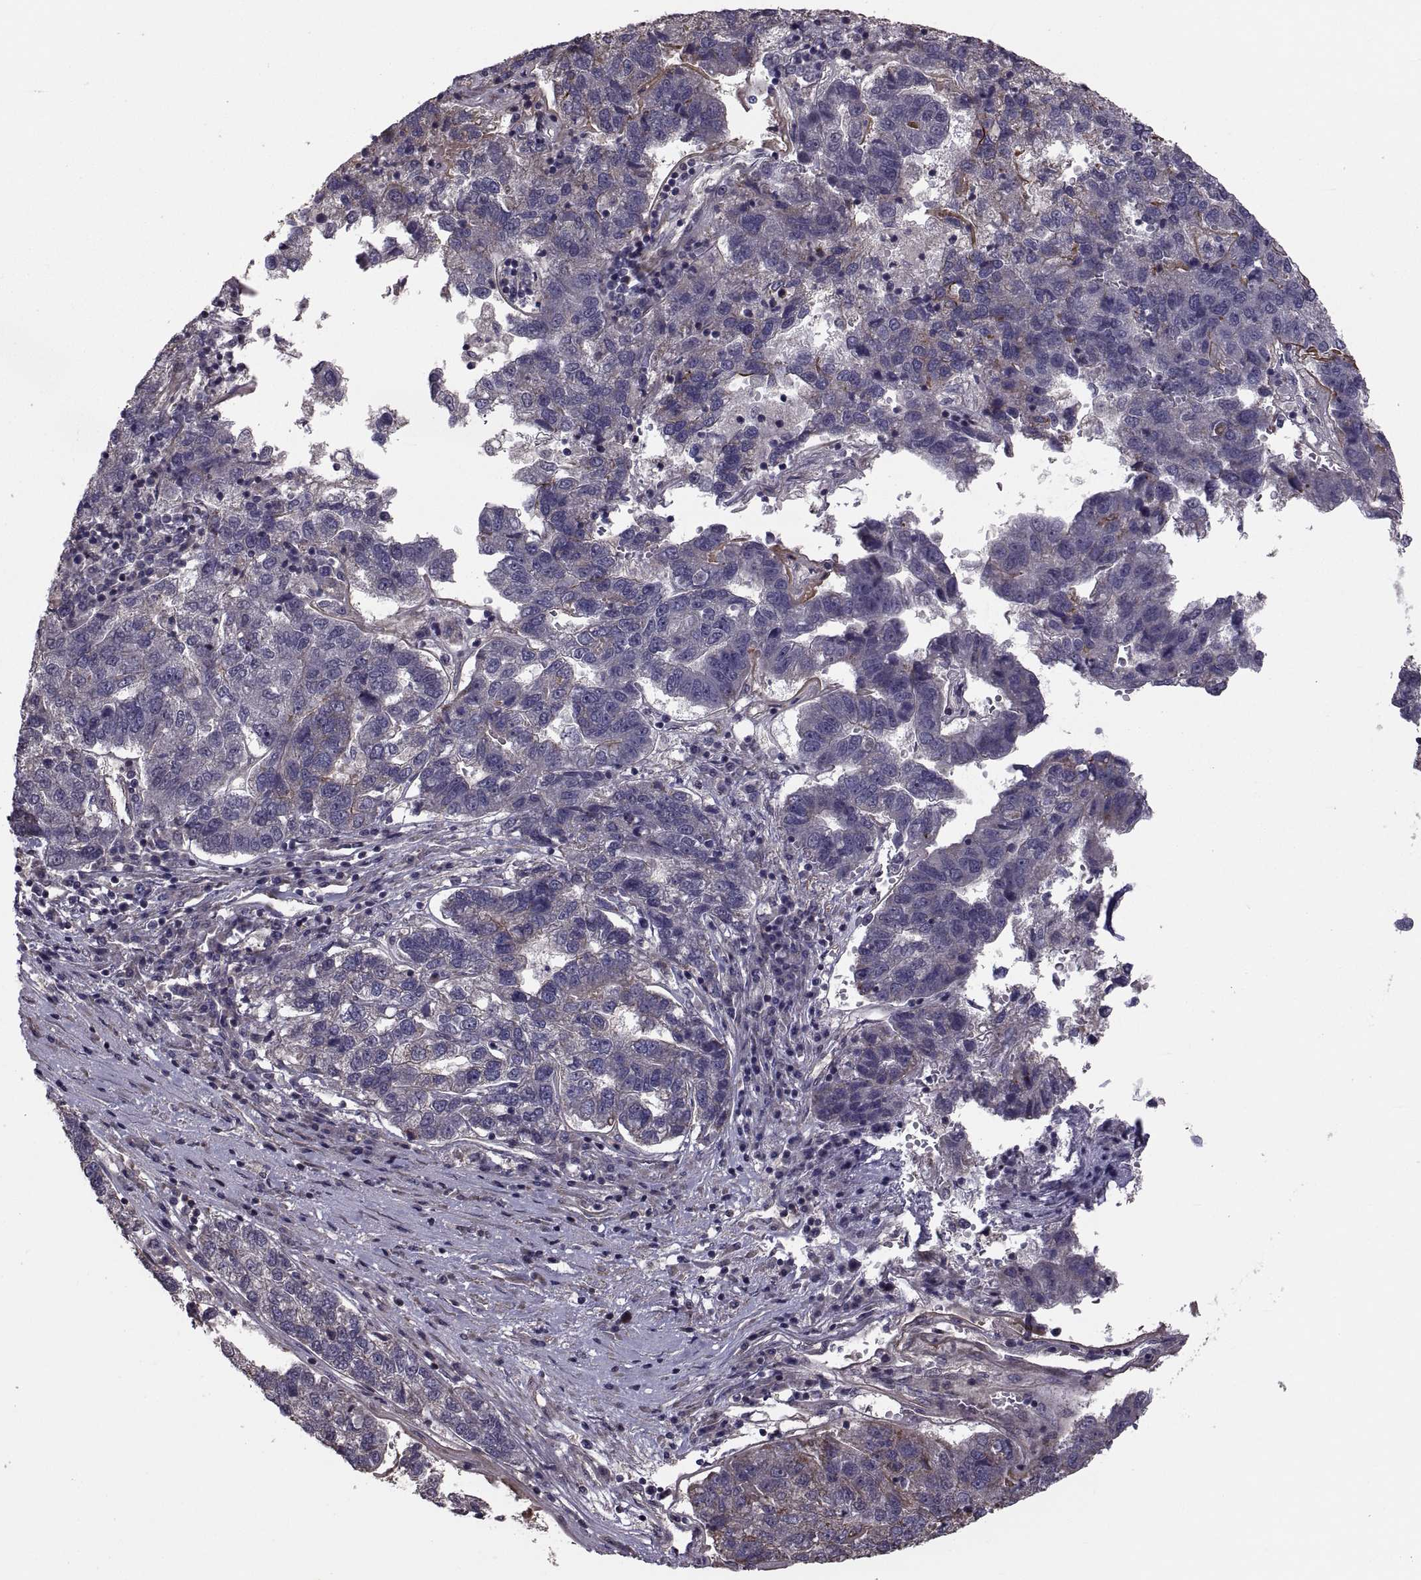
{"staining": {"intensity": "negative", "quantity": "none", "location": "none"}, "tissue": "pancreatic cancer", "cell_type": "Tumor cells", "image_type": "cancer", "snomed": [{"axis": "morphology", "description": "Adenocarcinoma, NOS"}, {"axis": "topography", "description": "Pancreas"}], "caption": "Human adenocarcinoma (pancreatic) stained for a protein using IHC exhibits no expression in tumor cells.", "gene": "PMM2", "patient": {"sex": "female", "age": 61}}